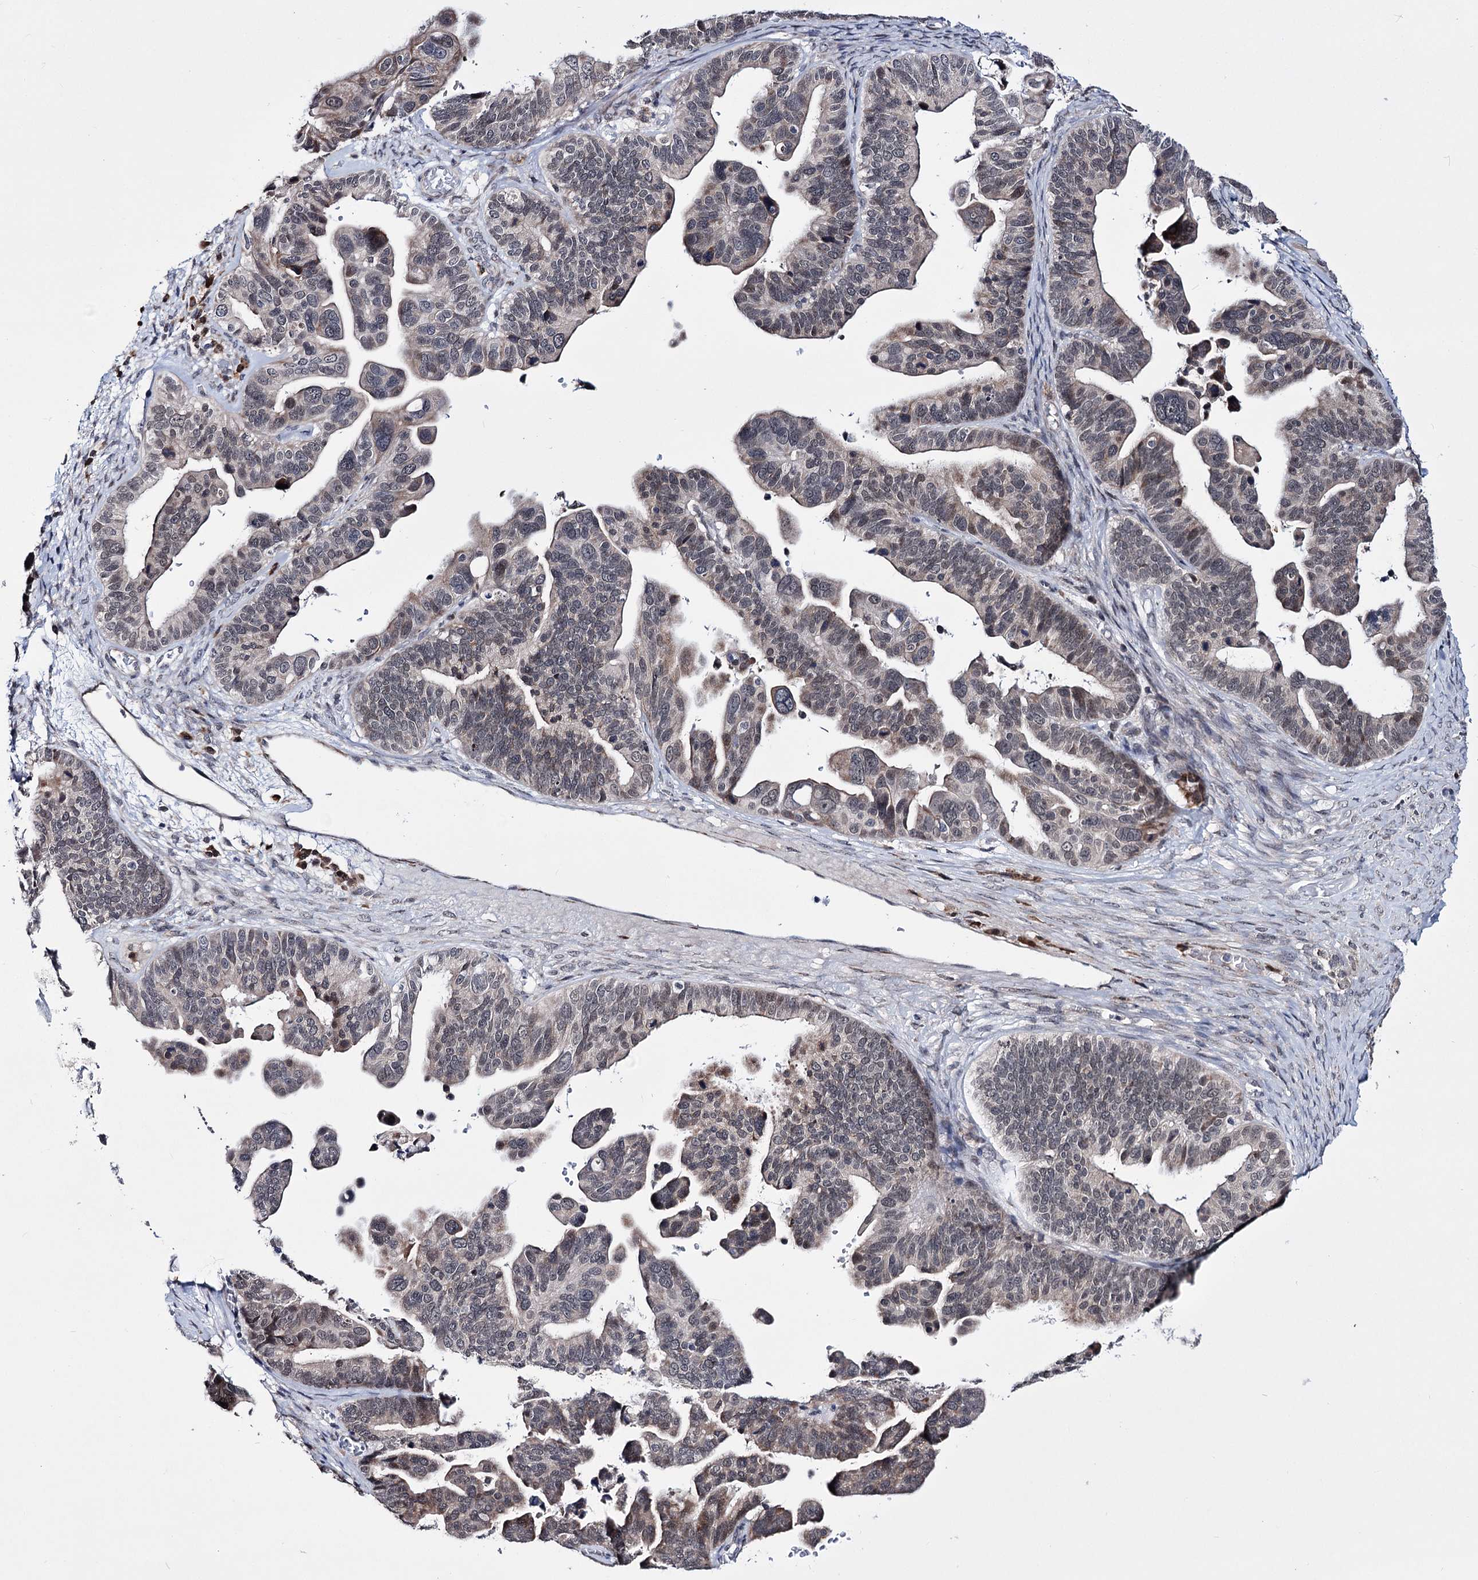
{"staining": {"intensity": "weak", "quantity": "<25%", "location": "cytoplasmic/membranous,nuclear"}, "tissue": "ovarian cancer", "cell_type": "Tumor cells", "image_type": "cancer", "snomed": [{"axis": "morphology", "description": "Cystadenocarcinoma, serous, NOS"}, {"axis": "topography", "description": "Ovary"}], "caption": "Immunohistochemical staining of human ovarian cancer (serous cystadenocarcinoma) demonstrates no significant positivity in tumor cells.", "gene": "PPRC1", "patient": {"sex": "female", "age": 56}}